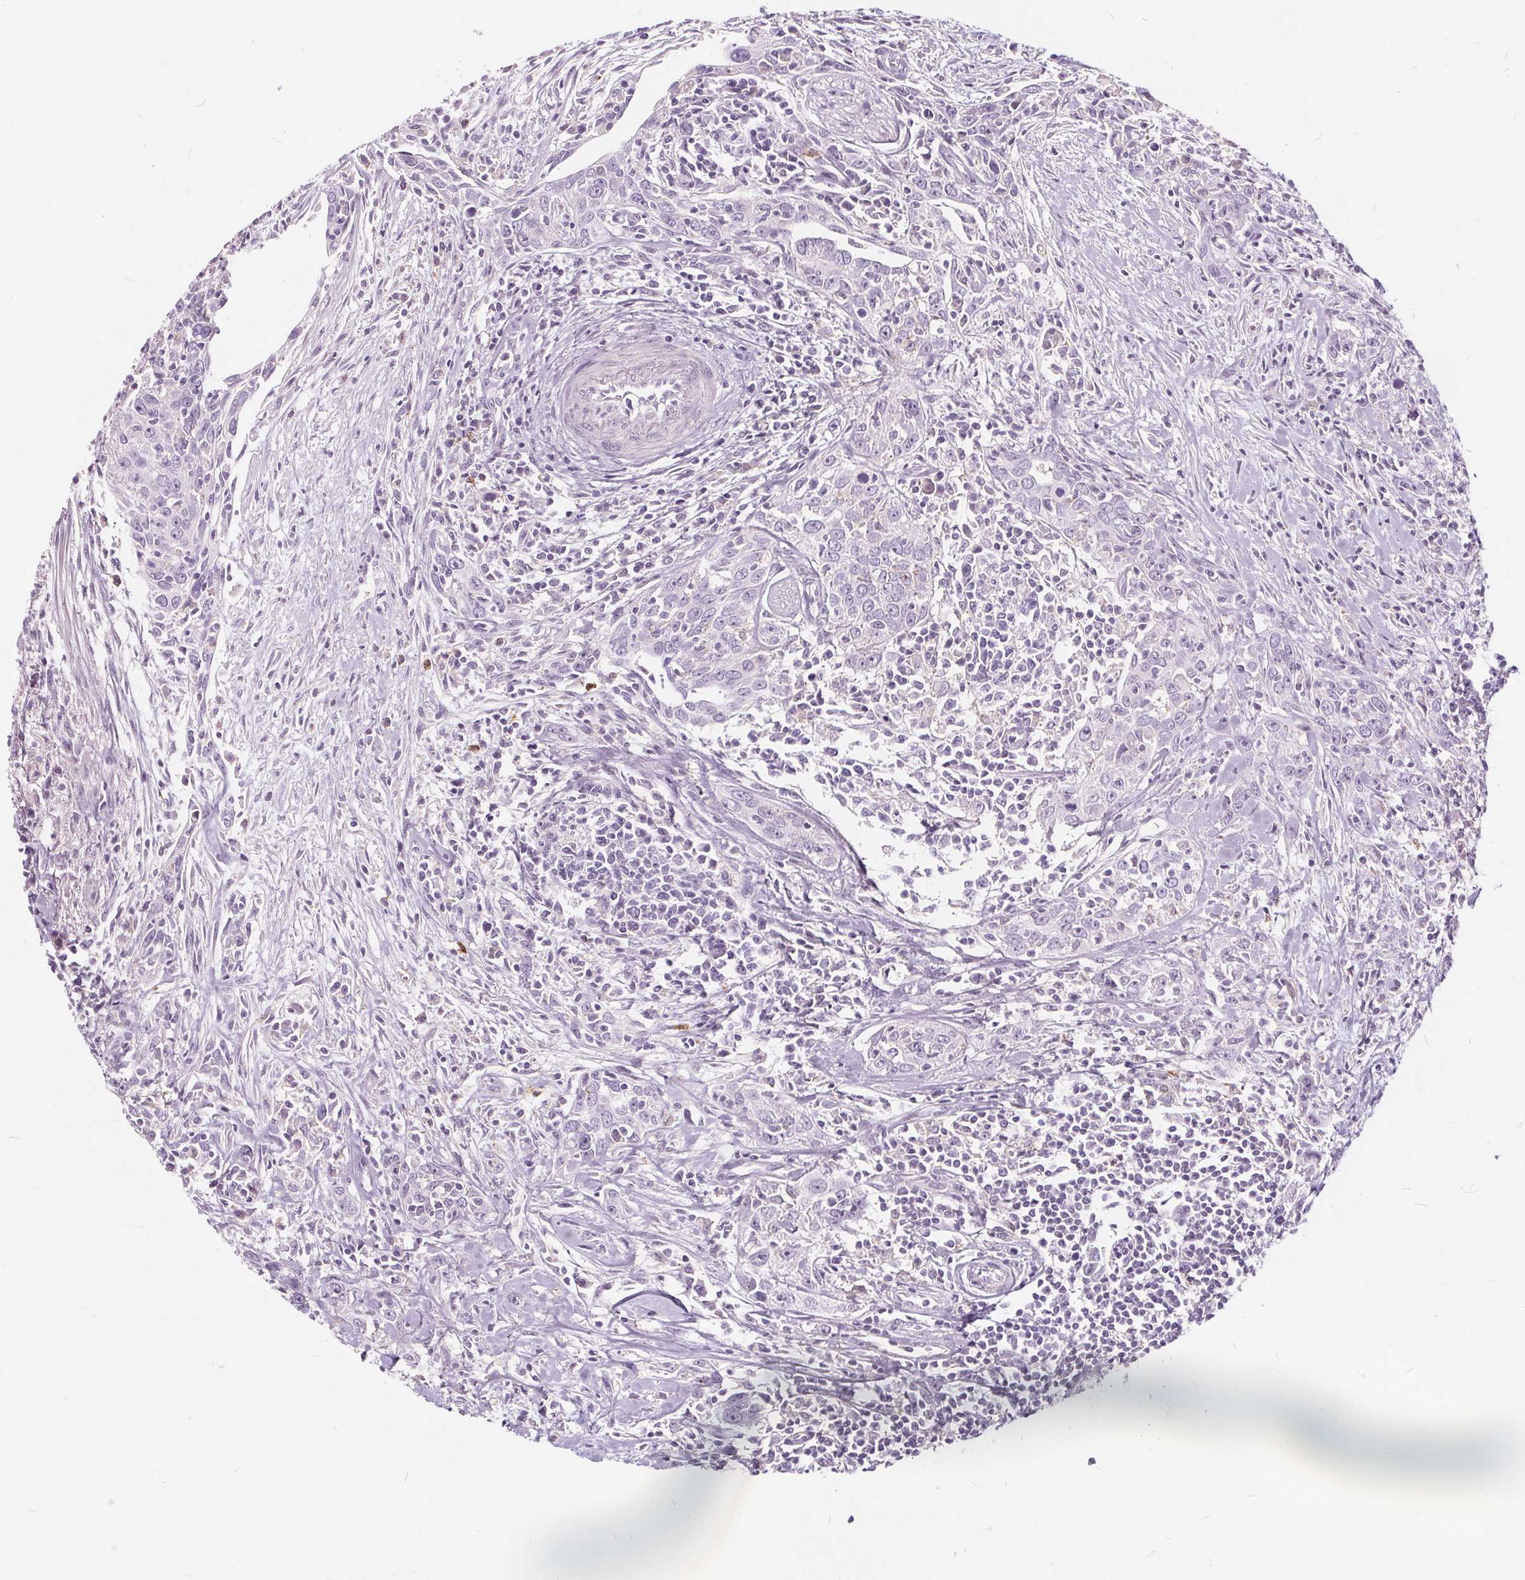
{"staining": {"intensity": "negative", "quantity": "none", "location": "none"}, "tissue": "urothelial cancer", "cell_type": "Tumor cells", "image_type": "cancer", "snomed": [{"axis": "morphology", "description": "Urothelial carcinoma, High grade"}, {"axis": "topography", "description": "Urinary bladder"}], "caption": "IHC of human urothelial carcinoma (high-grade) reveals no staining in tumor cells. (DAB immunohistochemistry (IHC) with hematoxylin counter stain).", "gene": "HAAO", "patient": {"sex": "male", "age": 83}}